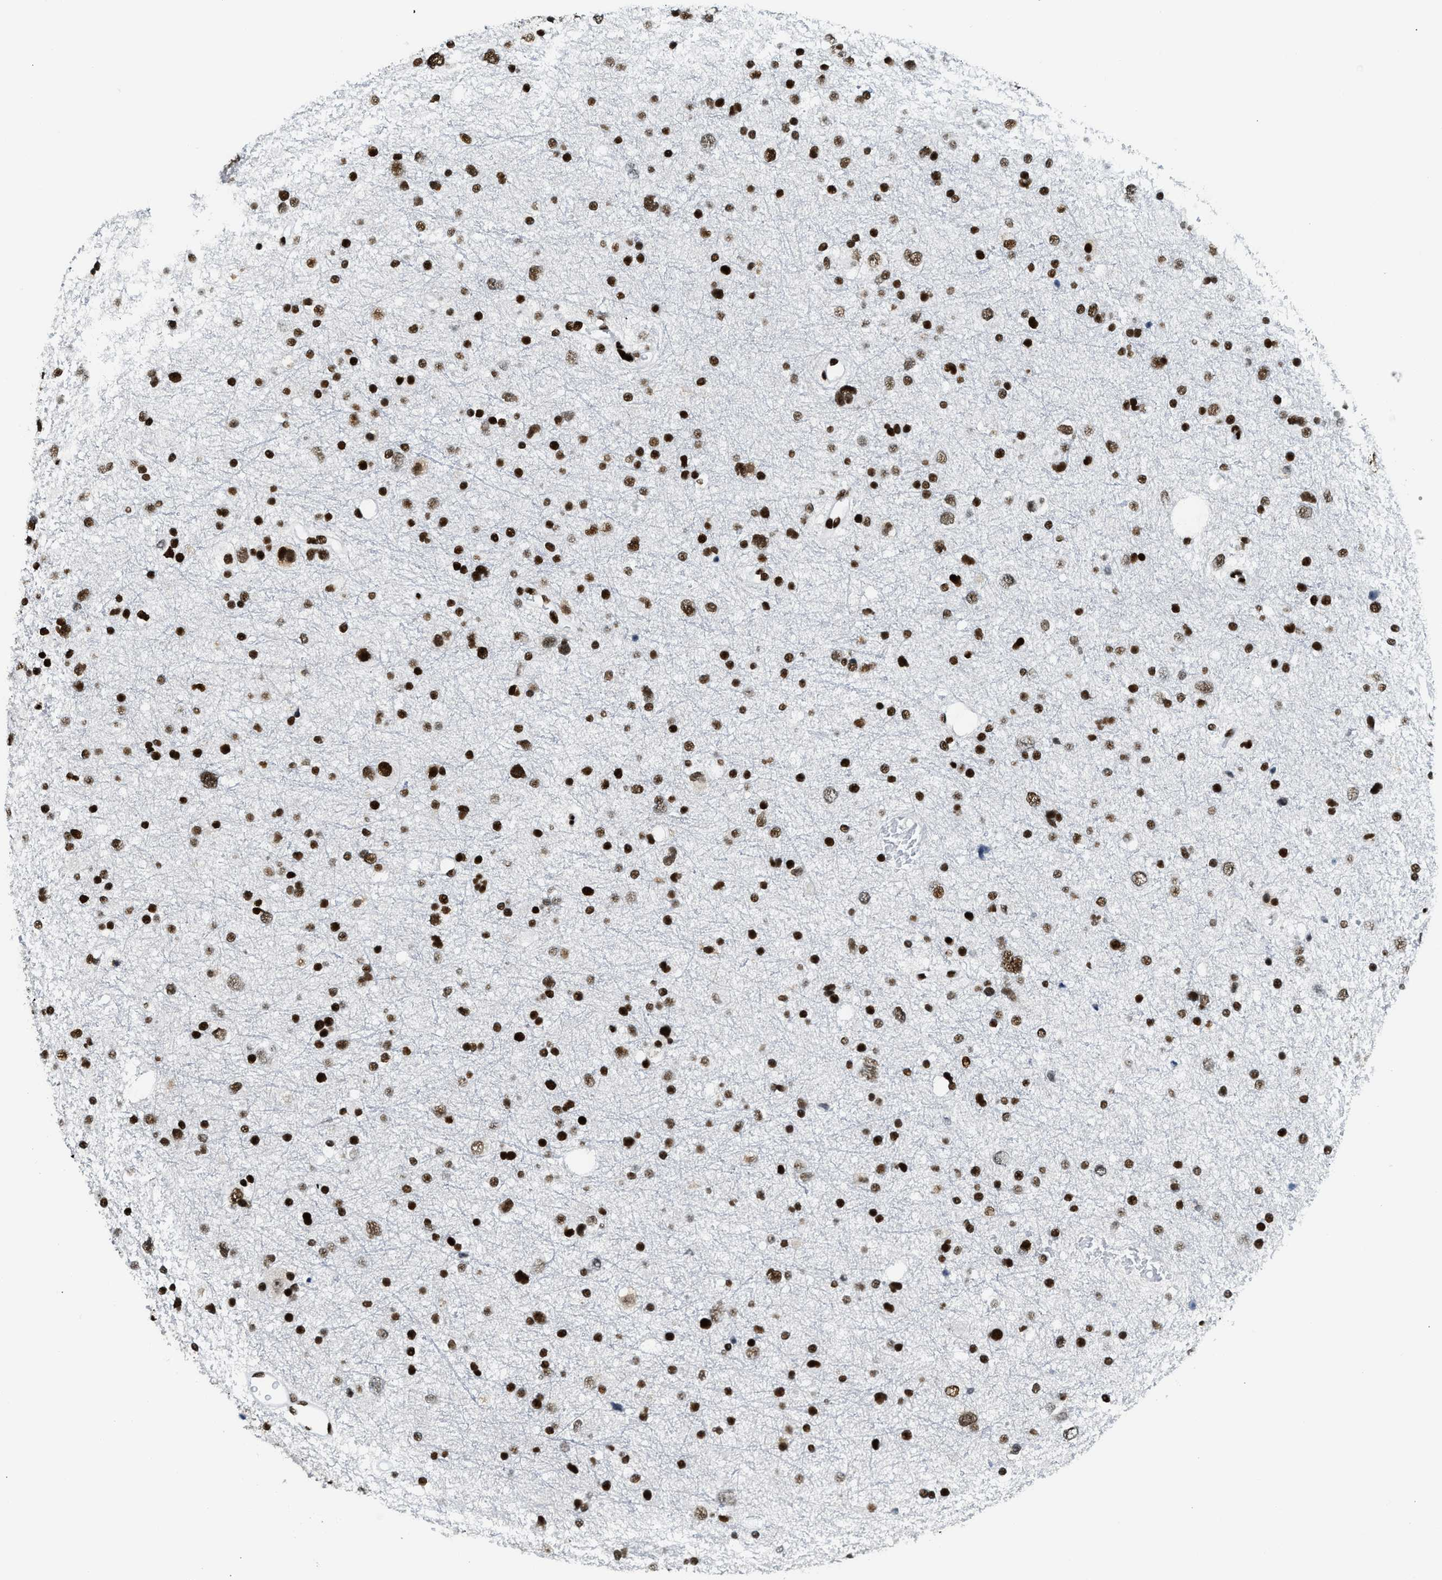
{"staining": {"intensity": "strong", "quantity": ">75%", "location": "nuclear"}, "tissue": "glioma", "cell_type": "Tumor cells", "image_type": "cancer", "snomed": [{"axis": "morphology", "description": "Glioma, malignant, Low grade"}, {"axis": "topography", "description": "Brain"}], "caption": "A high amount of strong nuclear positivity is present in approximately >75% of tumor cells in glioma tissue.", "gene": "PIF1", "patient": {"sex": "female", "age": 37}}